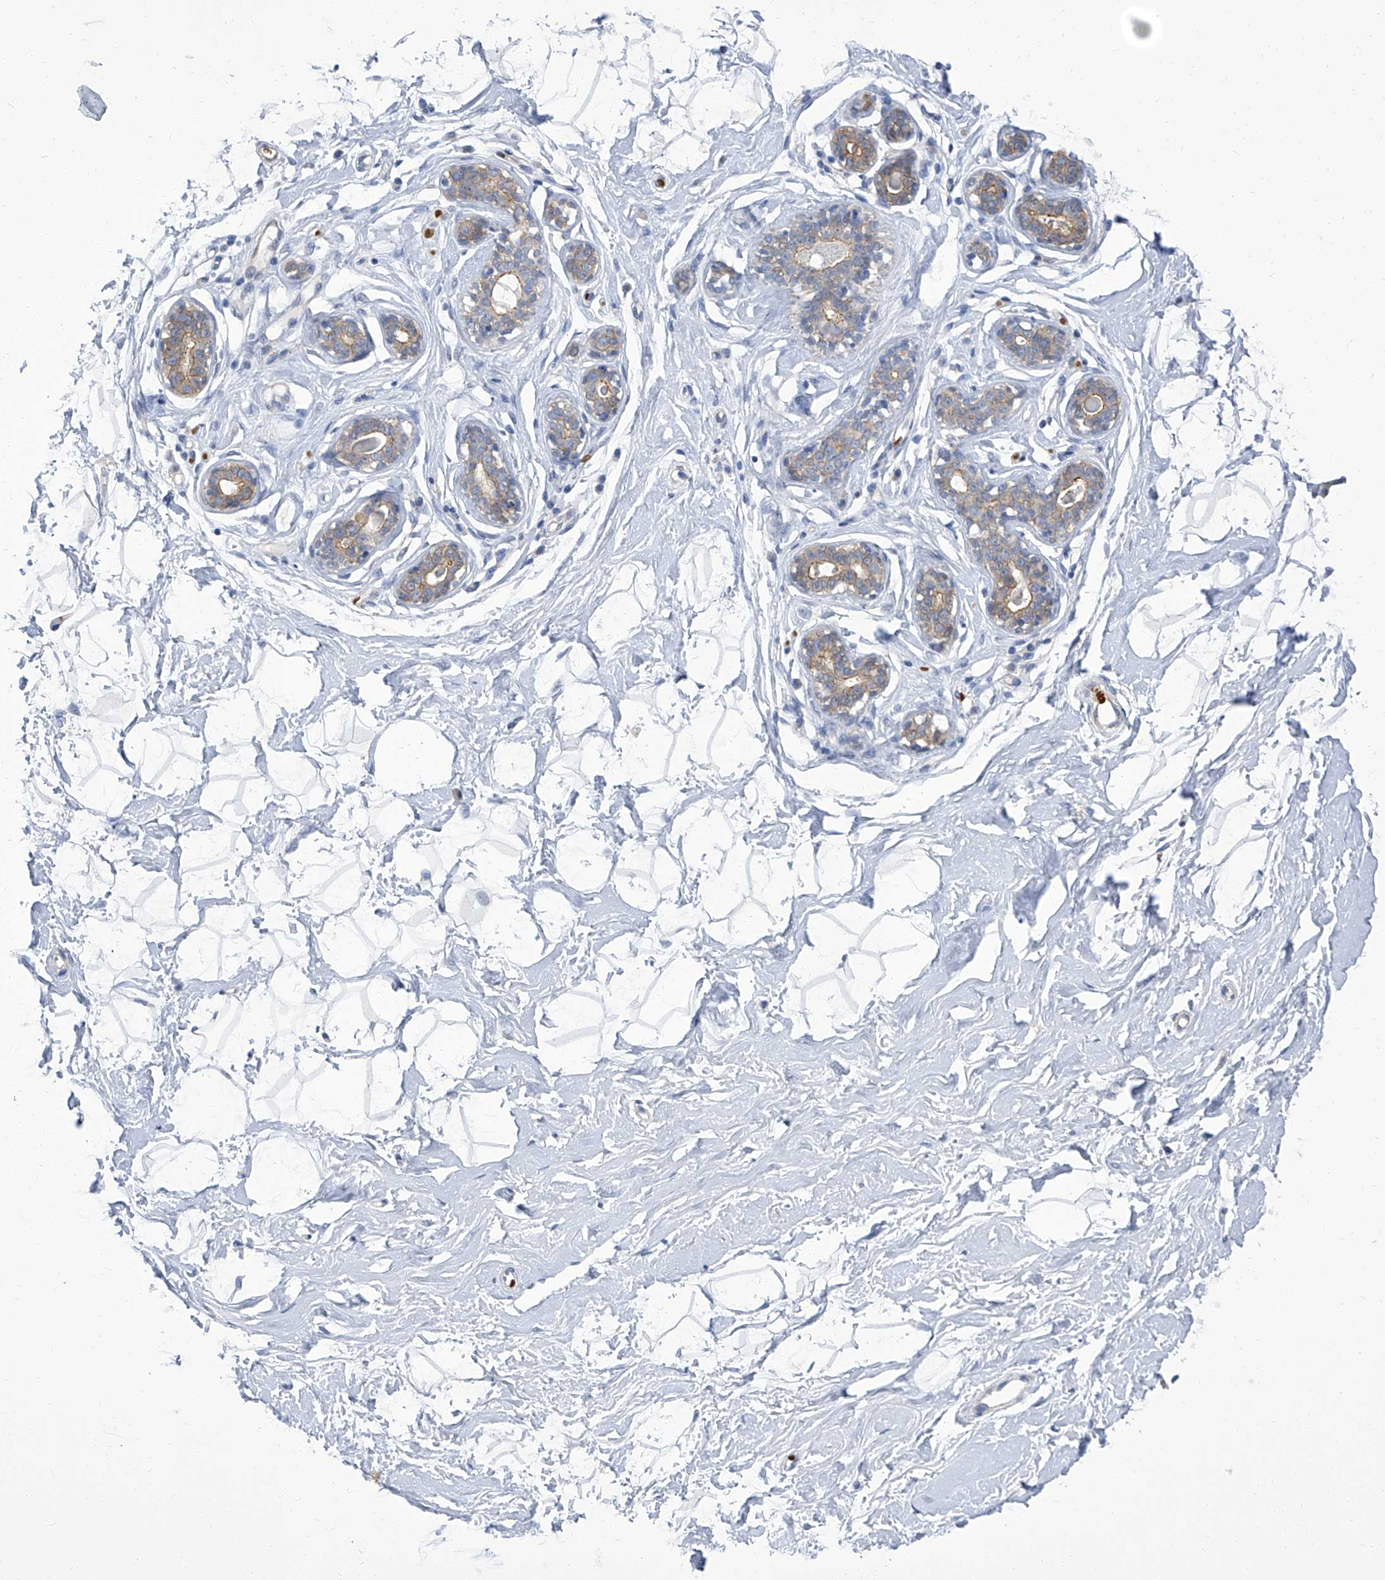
{"staining": {"intensity": "negative", "quantity": "none", "location": "none"}, "tissue": "breast", "cell_type": "Adipocytes", "image_type": "normal", "snomed": [{"axis": "morphology", "description": "Normal tissue, NOS"}, {"axis": "morphology", "description": "Adenoma, NOS"}, {"axis": "topography", "description": "Breast"}], "caption": "Immunohistochemistry (IHC) histopathology image of benign breast: breast stained with DAB (3,3'-diaminobenzidine) demonstrates no significant protein expression in adipocytes. The staining was performed using DAB (3,3'-diaminobenzidine) to visualize the protein expression in brown, while the nuclei were stained in blue with hematoxylin (Magnification: 20x).", "gene": "PARD3", "patient": {"sex": "female", "age": 23}}